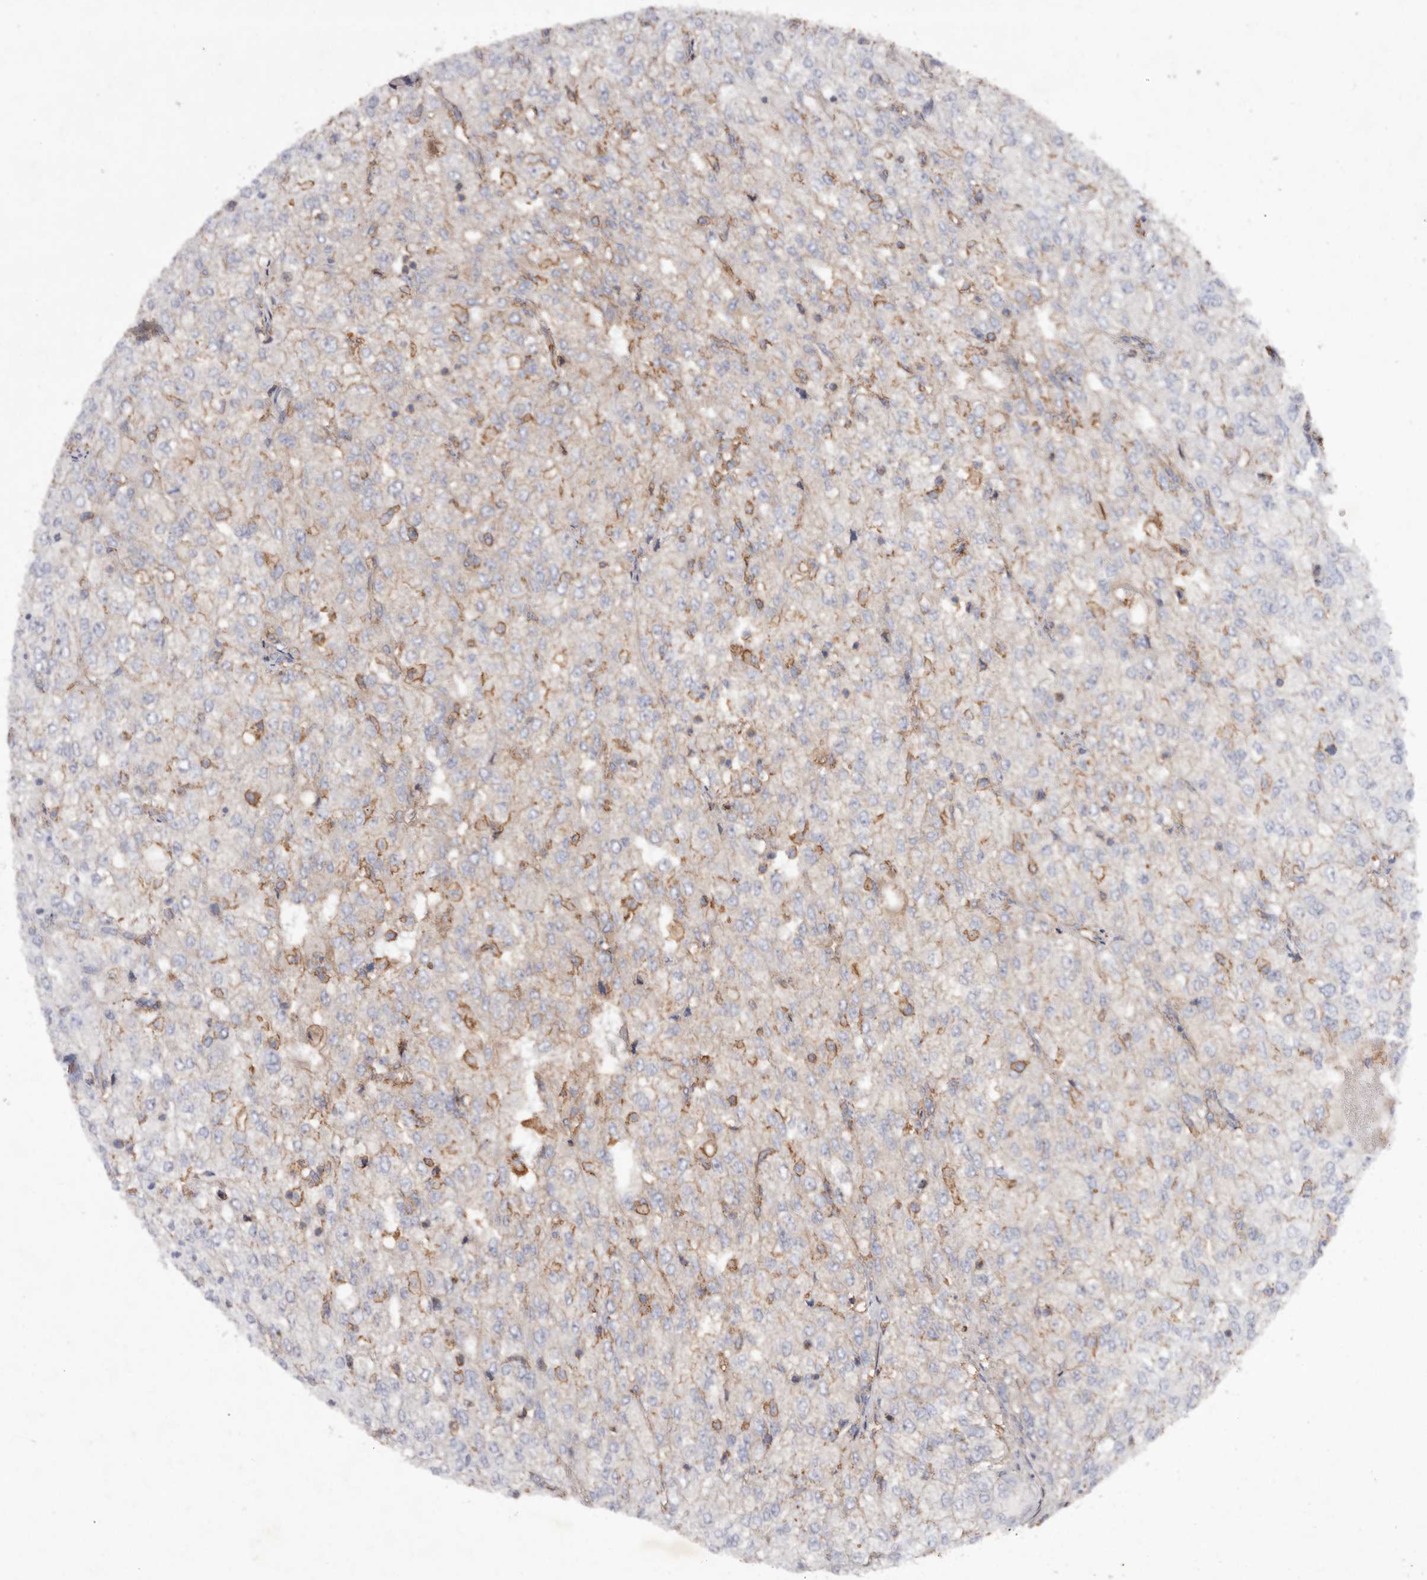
{"staining": {"intensity": "negative", "quantity": "none", "location": "none"}, "tissue": "renal cancer", "cell_type": "Tumor cells", "image_type": "cancer", "snomed": [{"axis": "morphology", "description": "Adenocarcinoma, NOS"}, {"axis": "topography", "description": "Kidney"}], "caption": "Immunohistochemical staining of human renal adenocarcinoma displays no significant positivity in tumor cells. (Stains: DAB (3,3'-diaminobenzidine) immunohistochemistry (IHC) with hematoxylin counter stain, Microscopy: brightfield microscopy at high magnification).", "gene": "COQ8B", "patient": {"sex": "female", "age": 54}}